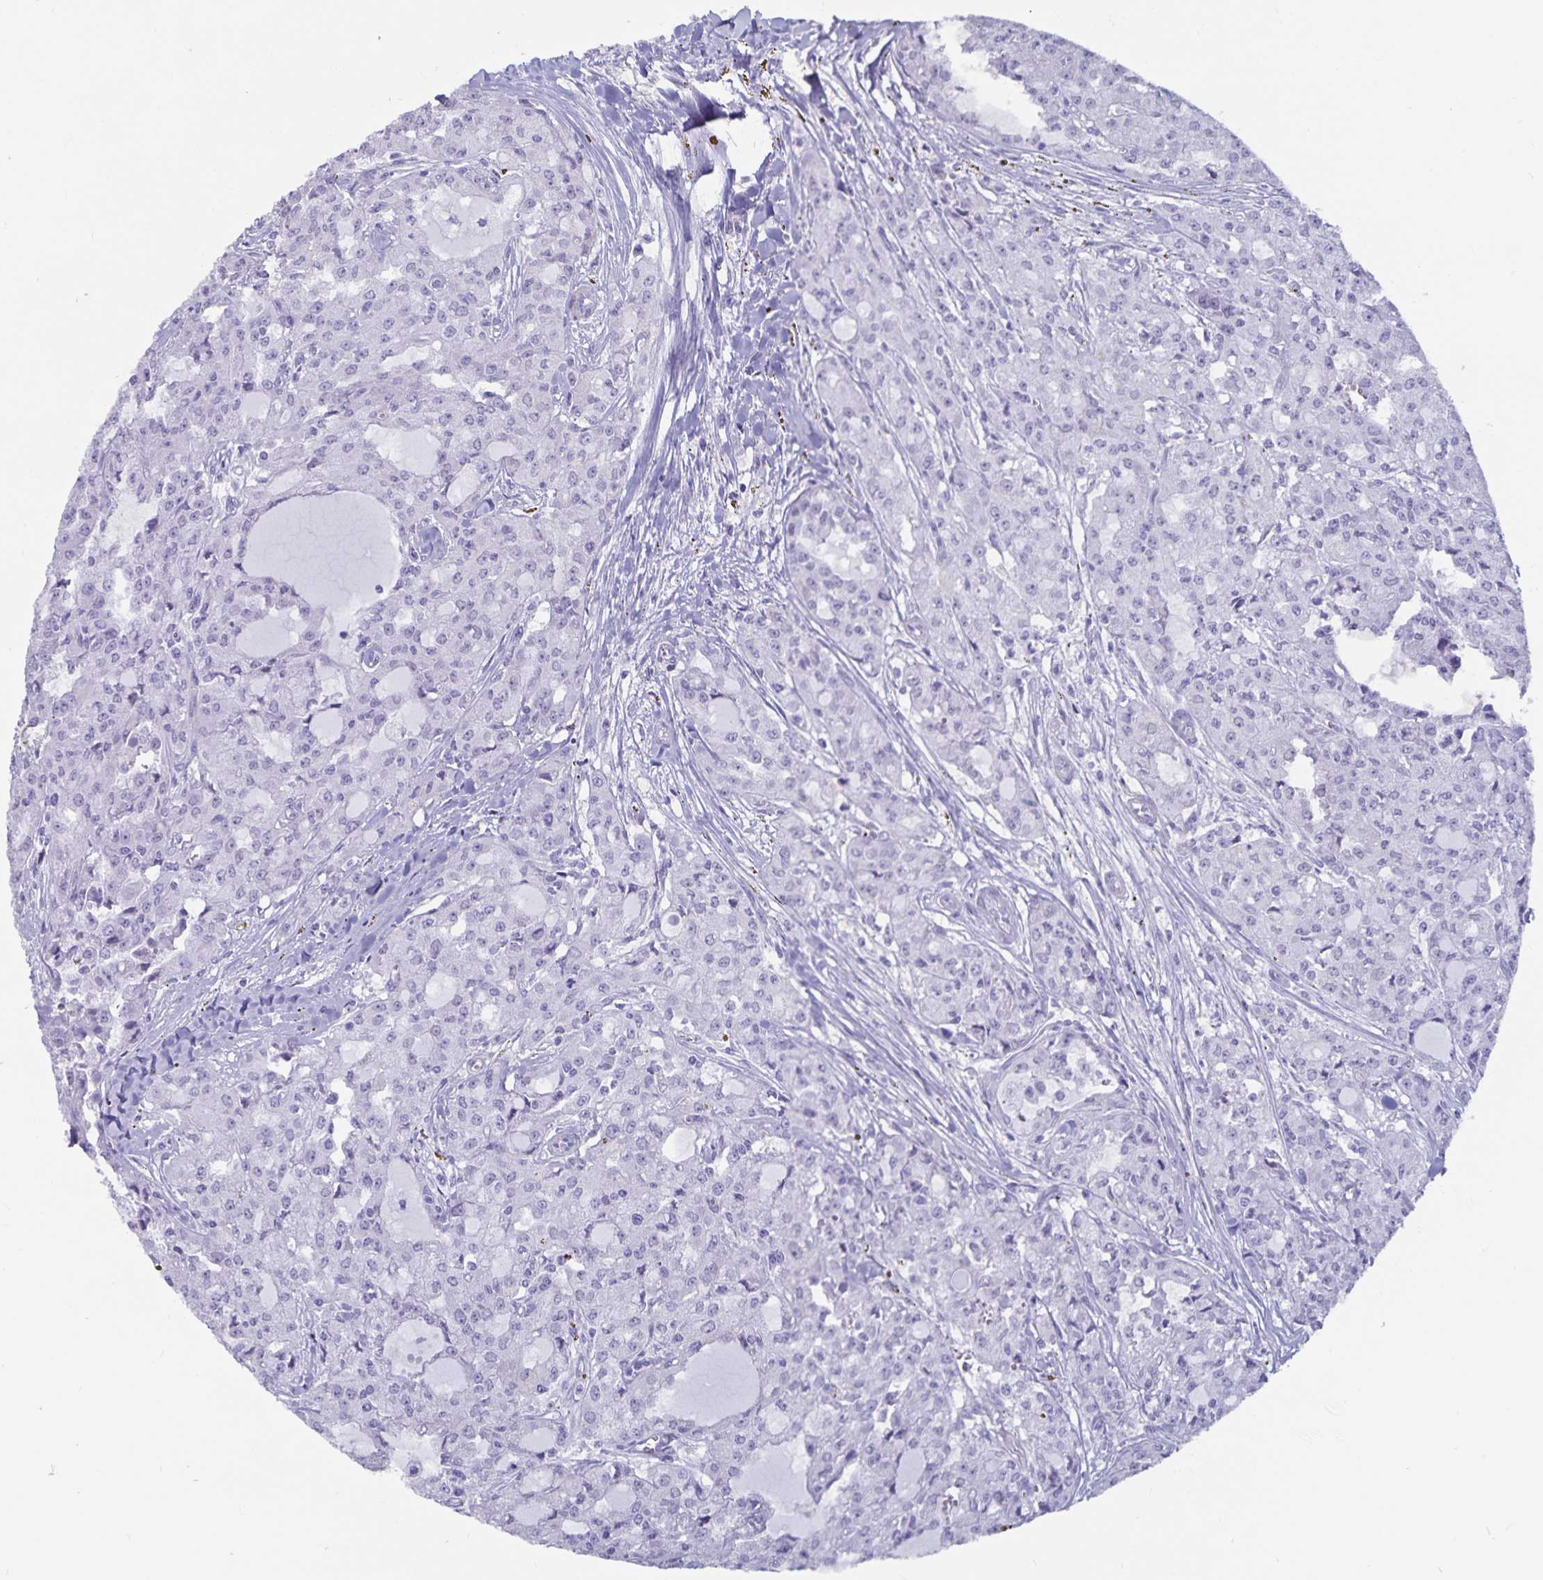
{"staining": {"intensity": "negative", "quantity": "none", "location": "none"}, "tissue": "head and neck cancer", "cell_type": "Tumor cells", "image_type": "cancer", "snomed": [{"axis": "morphology", "description": "Adenocarcinoma, NOS"}, {"axis": "topography", "description": "Head-Neck"}], "caption": "The photomicrograph reveals no significant staining in tumor cells of adenocarcinoma (head and neck).", "gene": "GPR137", "patient": {"sex": "male", "age": 64}}